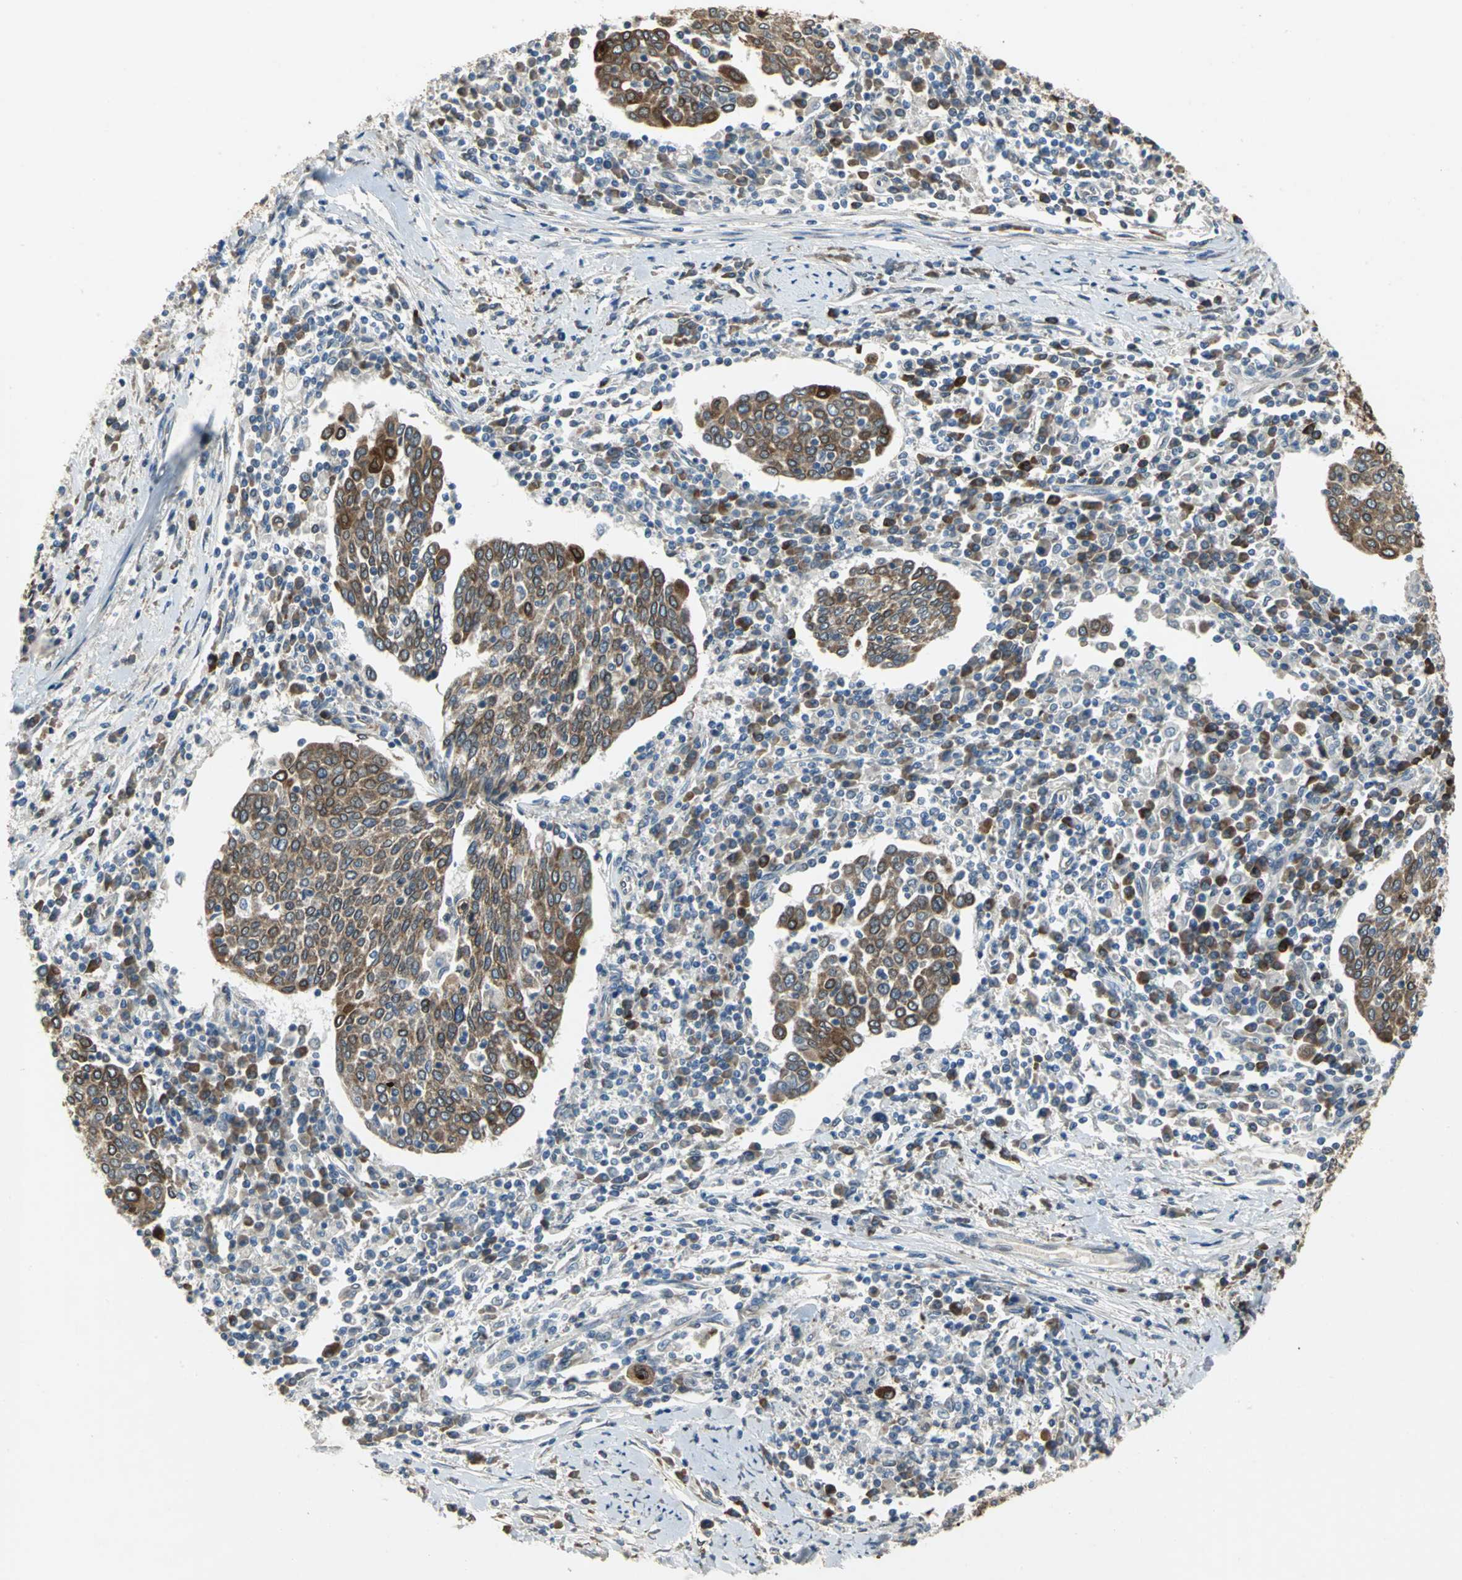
{"staining": {"intensity": "moderate", "quantity": "25%-75%", "location": "cytoplasmic/membranous,nuclear"}, "tissue": "cervical cancer", "cell_type": "Tumor cells", "image_type": "cancer", "snomed": [{"axis": "morphology", "description": "Squamous cell carcinoma, NOS"}, {"axis": "topography", "description": "Cervix"}], "caption": "IHC micrograph of neoplastic tissue: squamous cell carcinoma (cervical) stained using IHC shows medium levels of moderate protein expression localized specifically in the cytoplasmic/membranous and nuclear of tumor cells, appearing as a cytoplasmic/membranous and nuclear brown color.", "gene": "SYVN1", "patient": {"sex": "female", "age": 40}}